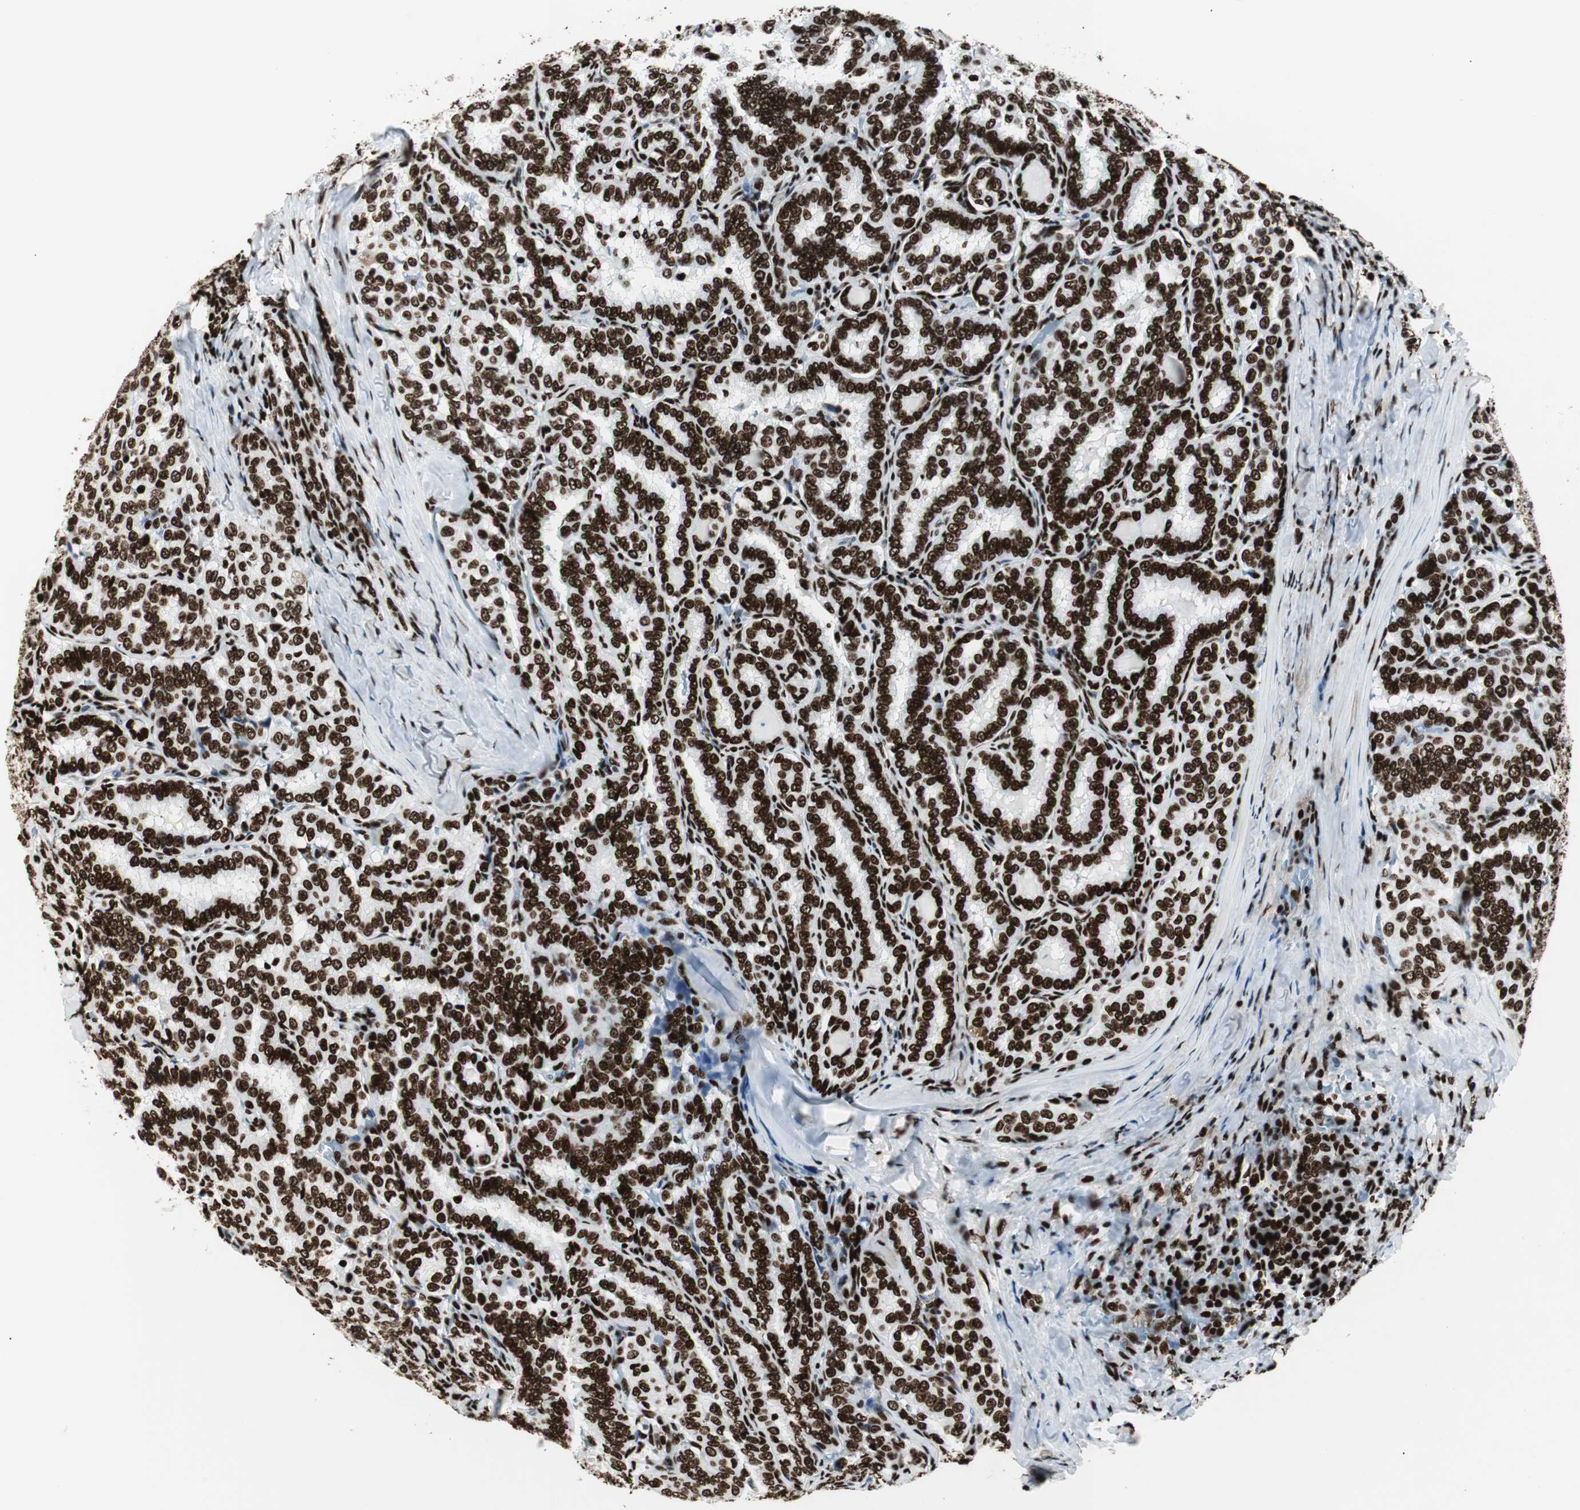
{"staining": {"intensity": "strong", "quantity": ">75%", "location": "nuclear"}, "tissue": "thyroid cancer", "cell_type": "Tumor cells", "image_type": "cancer", "snomed": [{"axis": "morphology", "description": "Normal tissue, NOS"}, {"axis": "morphology", "description": "Papillary adenocarcinoma, NOS"}, {"axis": "topography", "description": "Thyroid gland"}], "caption": "Thyroid cancer (papillary adenocarcinoma) tissue demonstrates strong nuclear expression in approximately >75% of tumor cells", "gene": "NCL", "patient": {"sex": "female", "age": 30}}